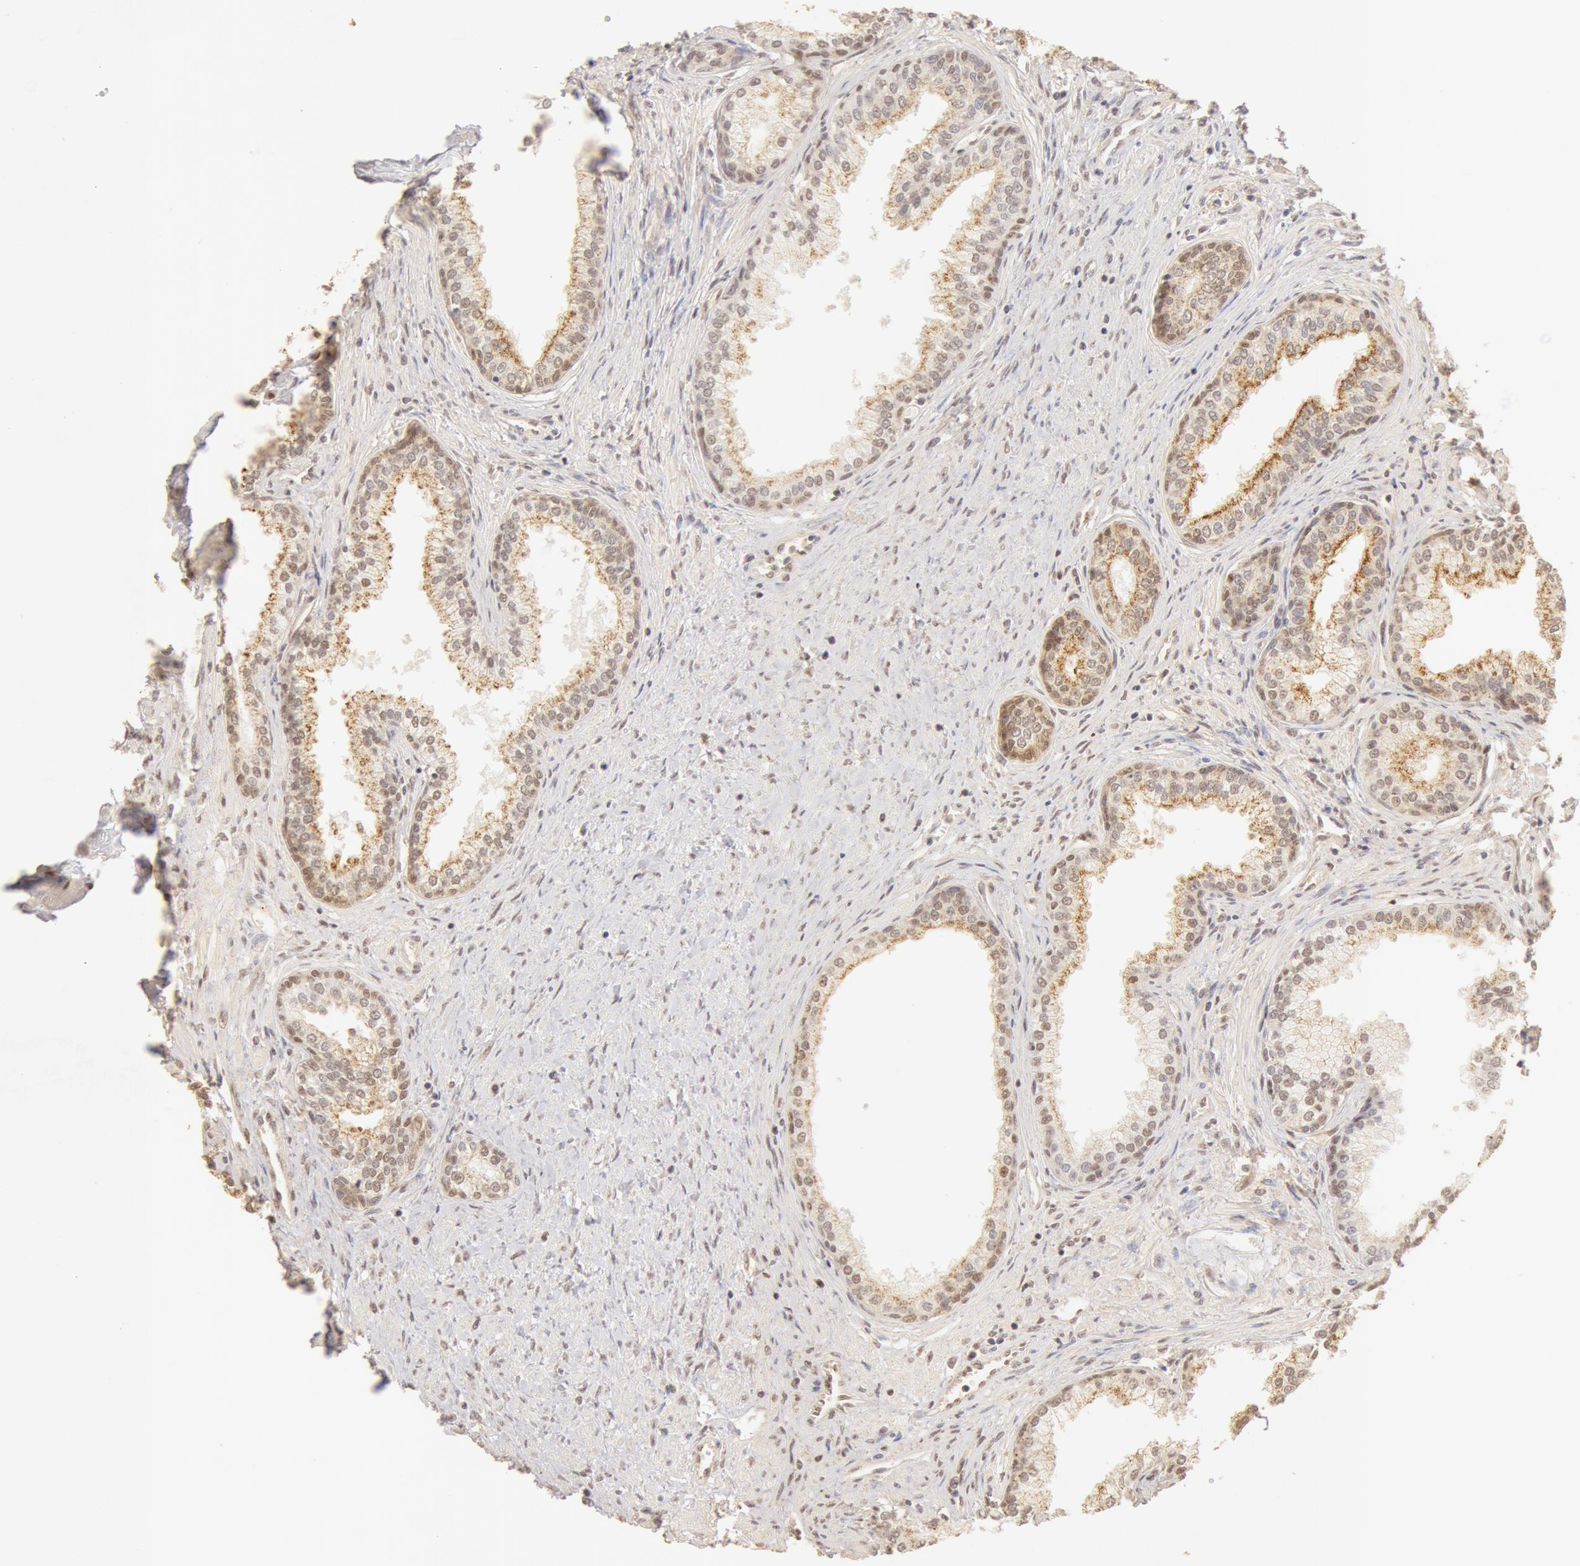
{"staining": {"intensity": "moderate", "quantity": ">75%", "location": "cytoplasmic/membranous,nuclear"}, "tissue": "prostate", "cell_type": "Glandular cells", "image_type": "normal", "snomed": [{"axis": "morphology", "description": "Normal tissue, NOS"}, {"axis": "topography", "description": "Prostate"}], "caption": "Glandular cells demonstrate medium levels of moderate cytoplasmic/membranous,nuclear expression in approximately >75% of cells in unremarkable prostate. (Stains: DAB (3,3'-diaminobenzidine) in brown, nuclei in blue, Microscopy: brightfield microscopy at high magnification).", "gene": "SNRNP70", "patient": {"sex": "male", "age": 68}}